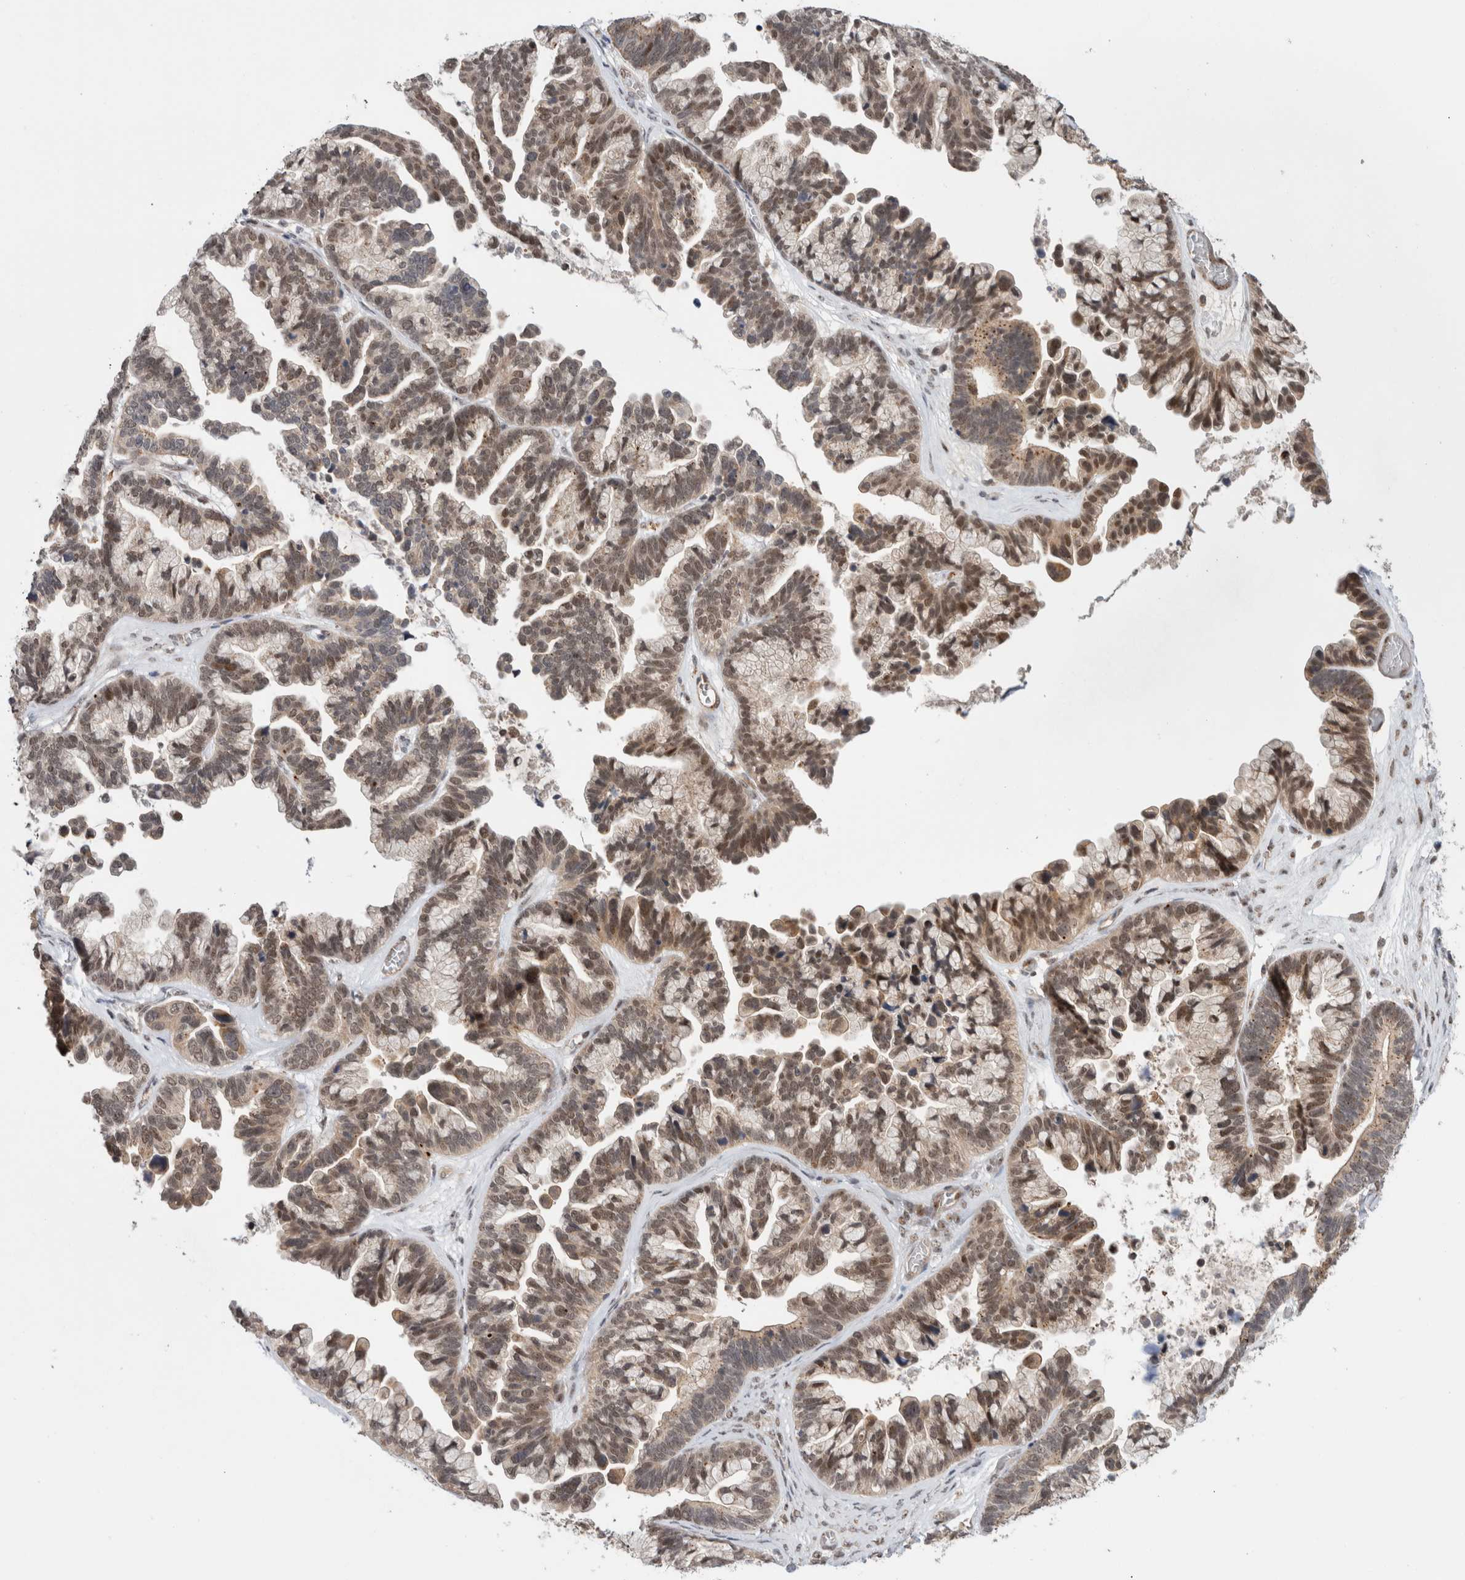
{"staining": {"intensity": "weak", "quantity": "25%-75%", "location": "cytoplasmic/membranous,nuclear"}, "tissue": "ovarian cancer", "cell_type": "Tumor cells", "image_type": "cancer", "snomed": [{"axis": "morphology", "description": "Cystadenocarcinoma, serous, NOS"}, {"axis": "topography", "description": "Ovary"}], "caption": "Immunohistochemical staining of serous cystadenocarcinoma (ovarian) shows low levels of weak cytoplasmic/membranous and nuclear protein expression in about 25%-75% of tumor cells.", "gene": "MPHOSPH6", "patient": {"sex": "female", "age": 56}}